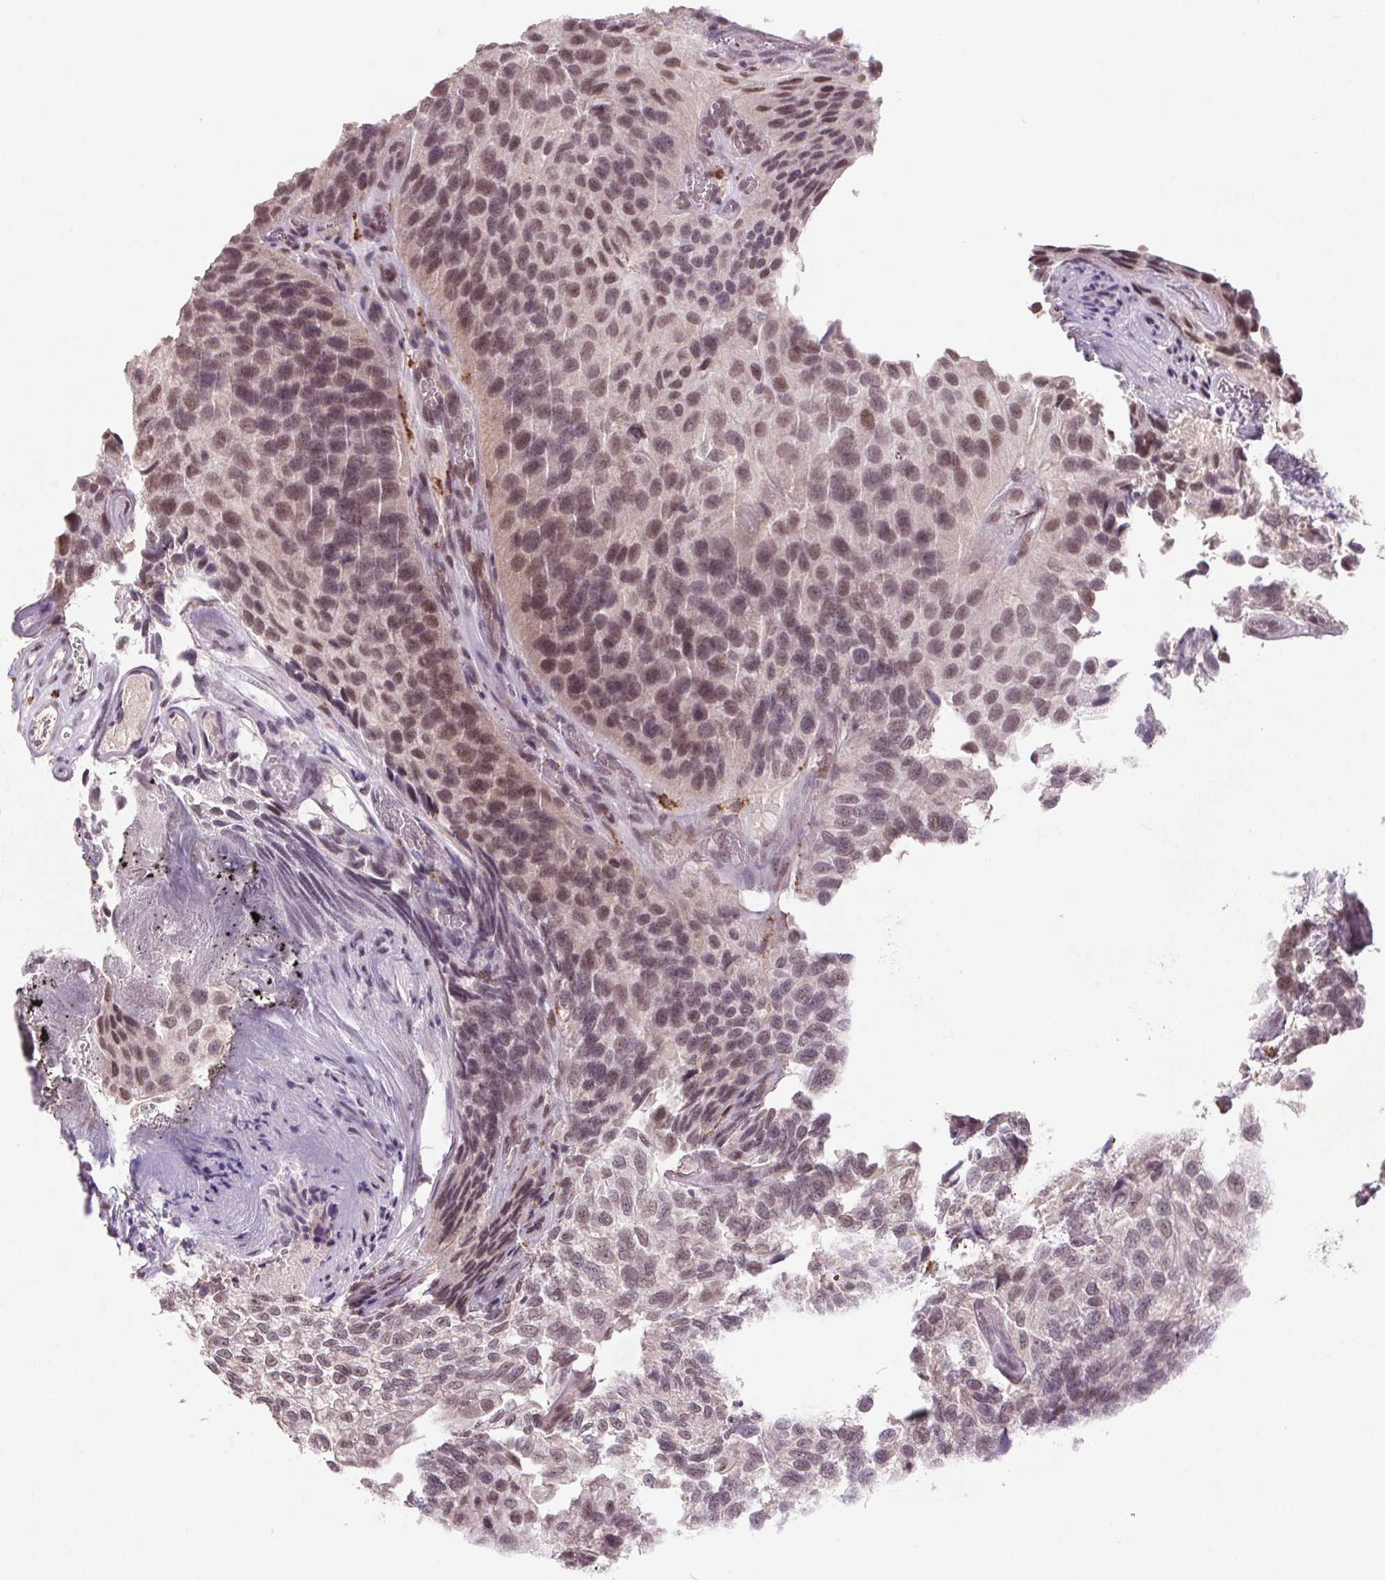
{"staining": {"intensity": "moderate", "quantity": ">75%", "location": "nuclear"}, "tissue": "urothelial cancer", "cell_type": "Tumor cells", "image_type": "cancer", "snomed": [{"axis": "morphology", "description": "Urothelial carcinoma, NOS"}, {"axis": "topography", "description": "Urinary bladder"}], "caption": "Tumor cells show moderate nuclear positivity in about >75% of cells in transitional cell carcinoma.", "gene": "ZBTB4", "patient": {"sex": "male", "age": 87}}